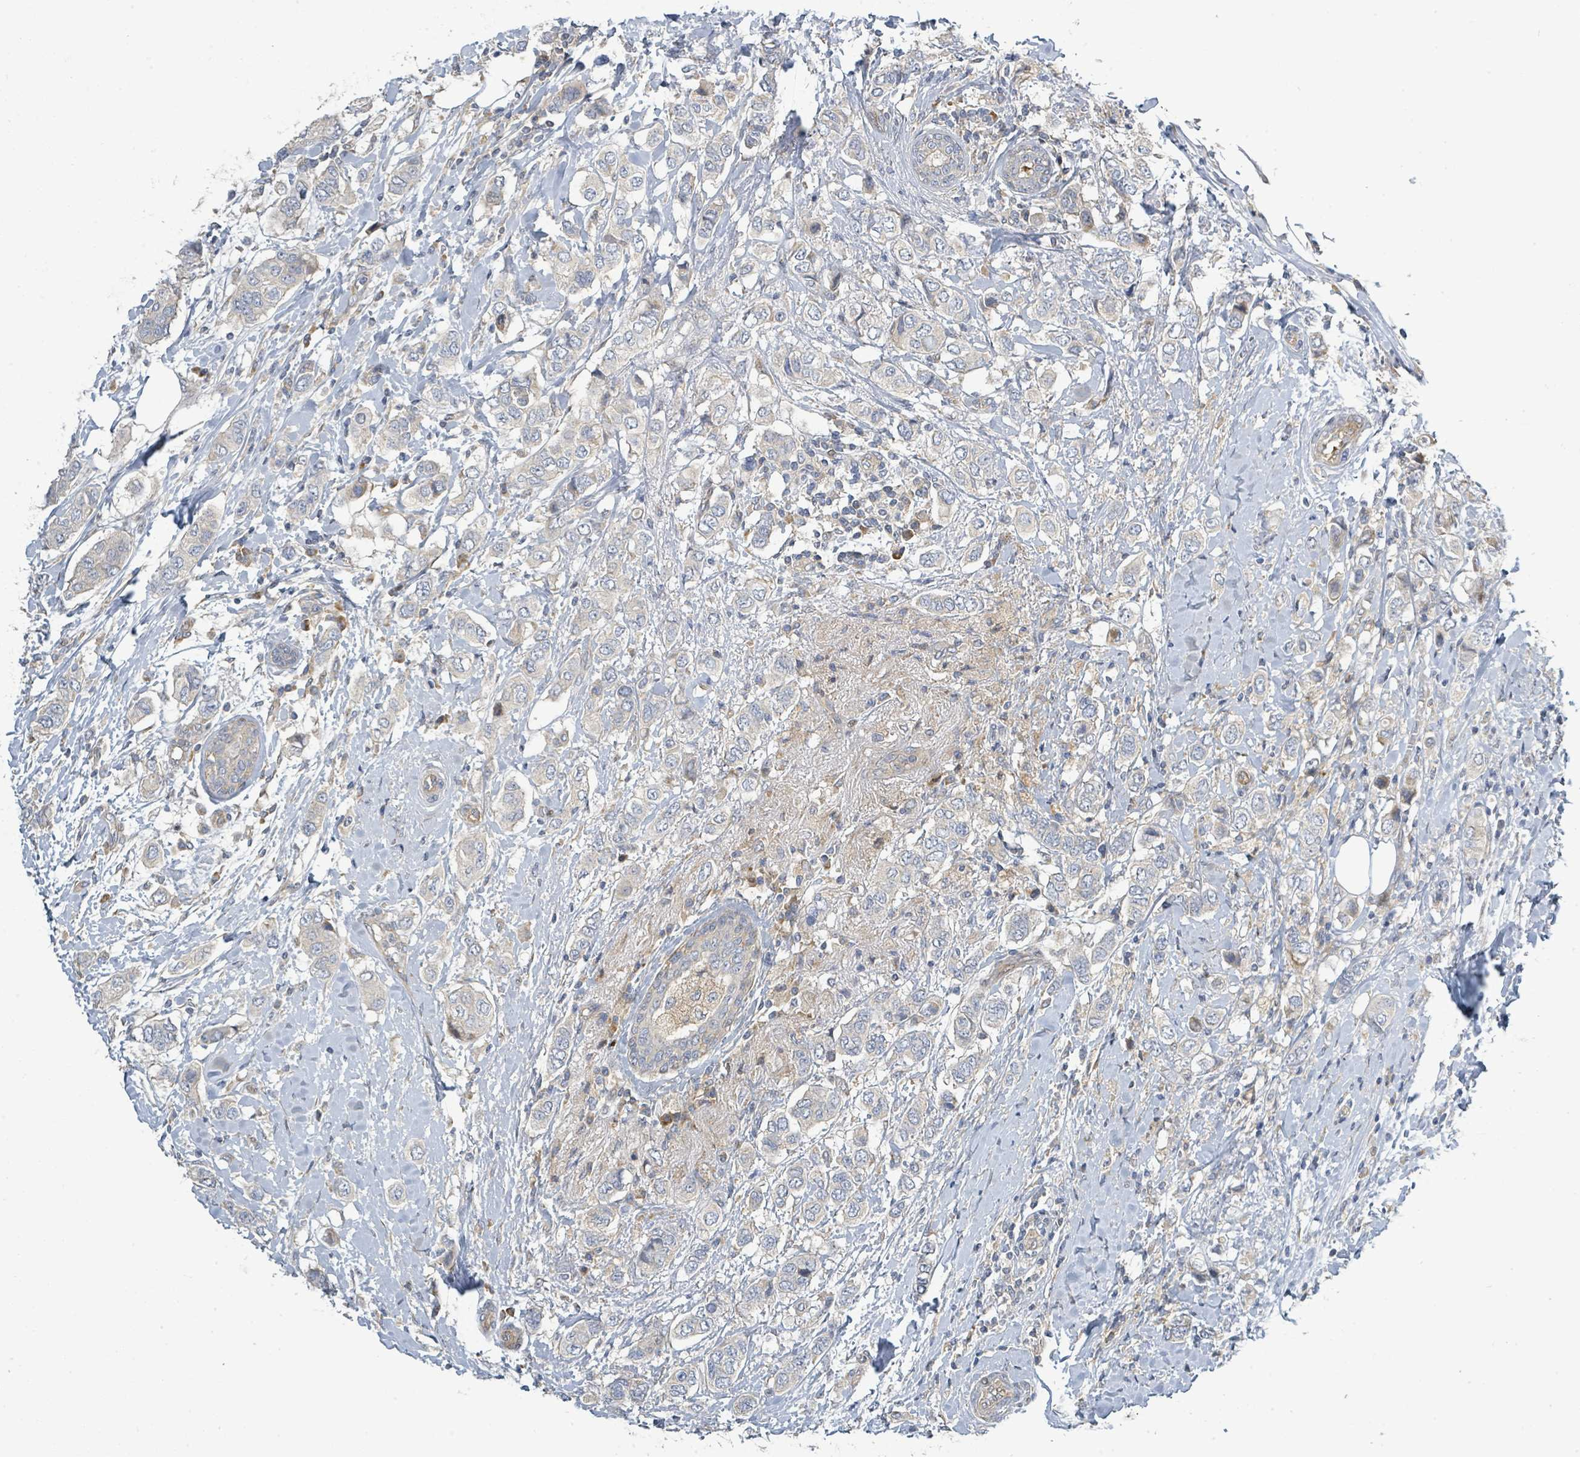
{"staining": {"intensity": "negative", "quantity": "none", "location": "none"}, "tissue": "breast cancer", "cell_type": "Tumor cells", "image_type": "cancer", "snomed": [{"axis": "morphology", "description": "Lobular carcinoma"}, {"axis": "topography", "description": "Breast"}], "caption": "There is no significant positivity in tumor cells of lobular carcinoma (breast).", "gene": "CFAP210", "patient": {"sex": "female", "age": 51}}